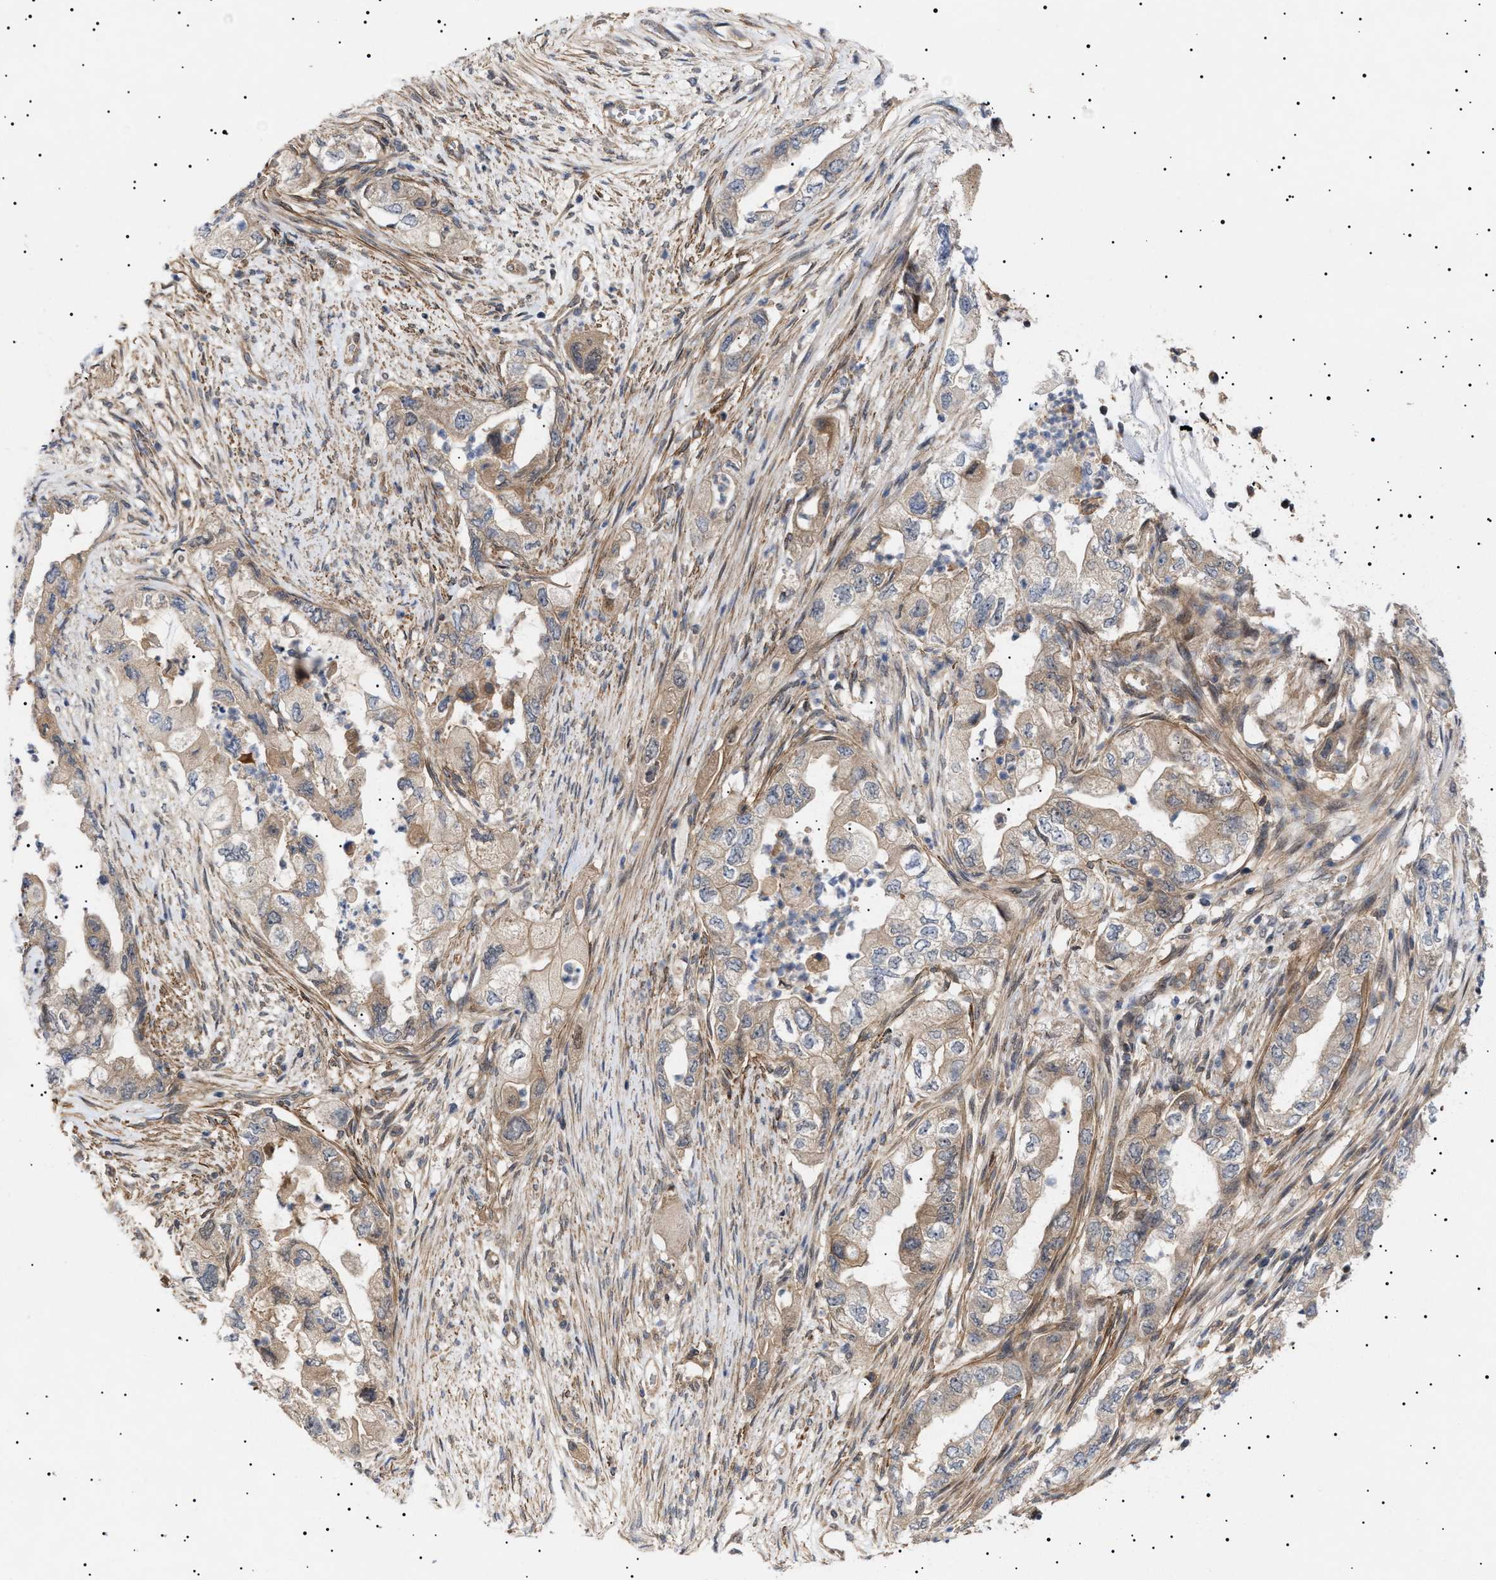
{"staining": {"intensity": "weak", "quantity": ">75%", "location": "cytoplasmic/membranous"}, "tissue": "pancreatic cancer", "cell_type": "Tumor cells", "image_type": "cancer", "snomed": [{"axis": "morphology", "description": "Adenocarcinoma, NOS"}, {"axis": "topography", "description": "Pancreas"}], "caption": "This is a photomicrograph of immunohistochemistry (IHC) staining of pancreatic adenocarcinoma, which shows weak staining in the cytoplasmic/membranous of tumor cells.", "gene": "NPLOC4", "patient": {"sex": "female", "age": 73}}